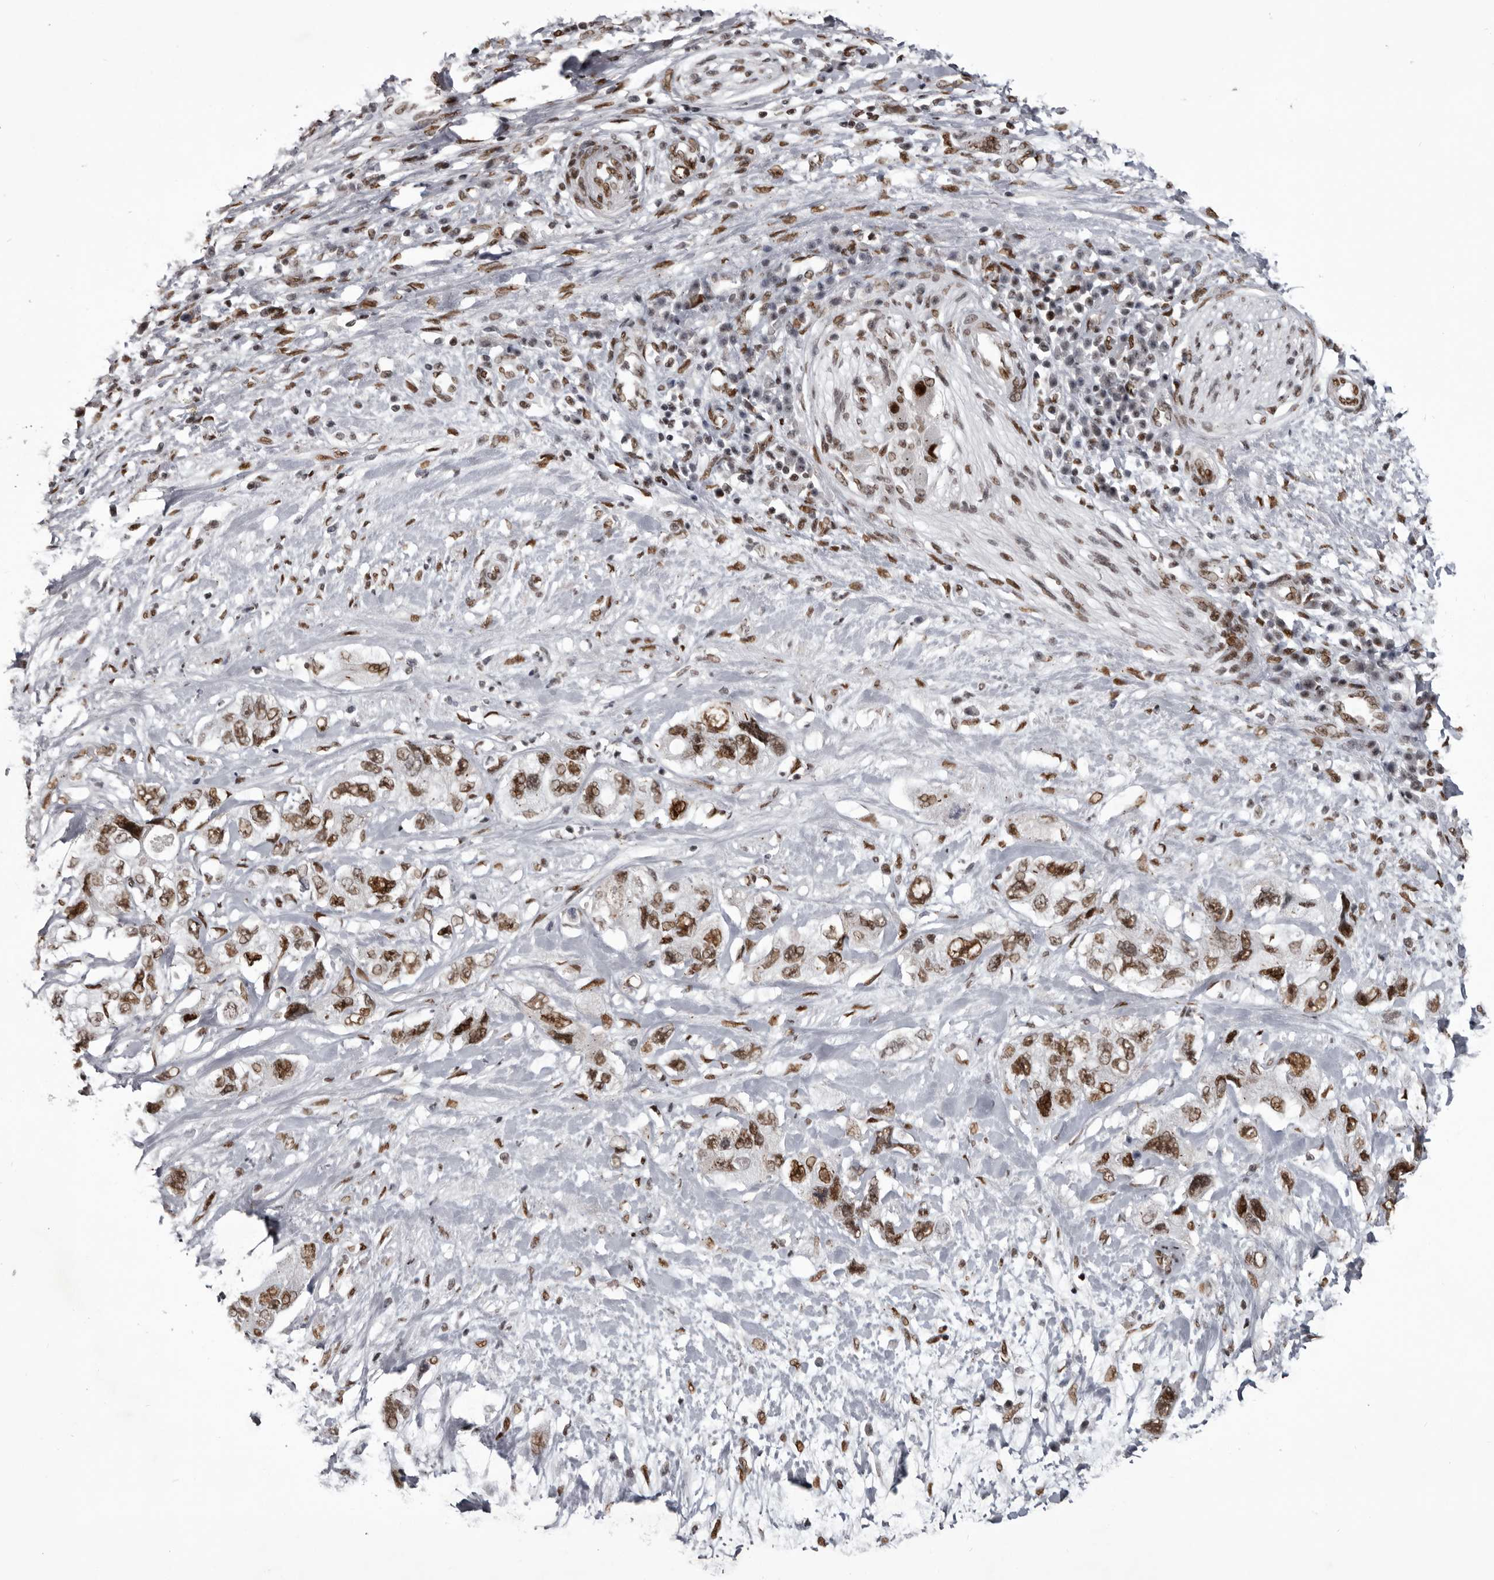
{"staining": {"intensity": "moderate", "quantity": ">75%", "location": "nuclear"}, "tissue": "pancreatic cancer", "cell_type": "Tumor cells", "image_type": "cancer", "snomed": [{"axis": "morphology", "description": "Adenocarcinoma, NOS"}, {"axis": "topography", "description": "Pancreas"}], "caption": "Pancreatic cancer (adenocarcinoma) tissue demonstrates moderate nuclear expression in about >75% of tumor cells", "gene": "NUMA1", "patient": {"sex": "female", "age": 73}}